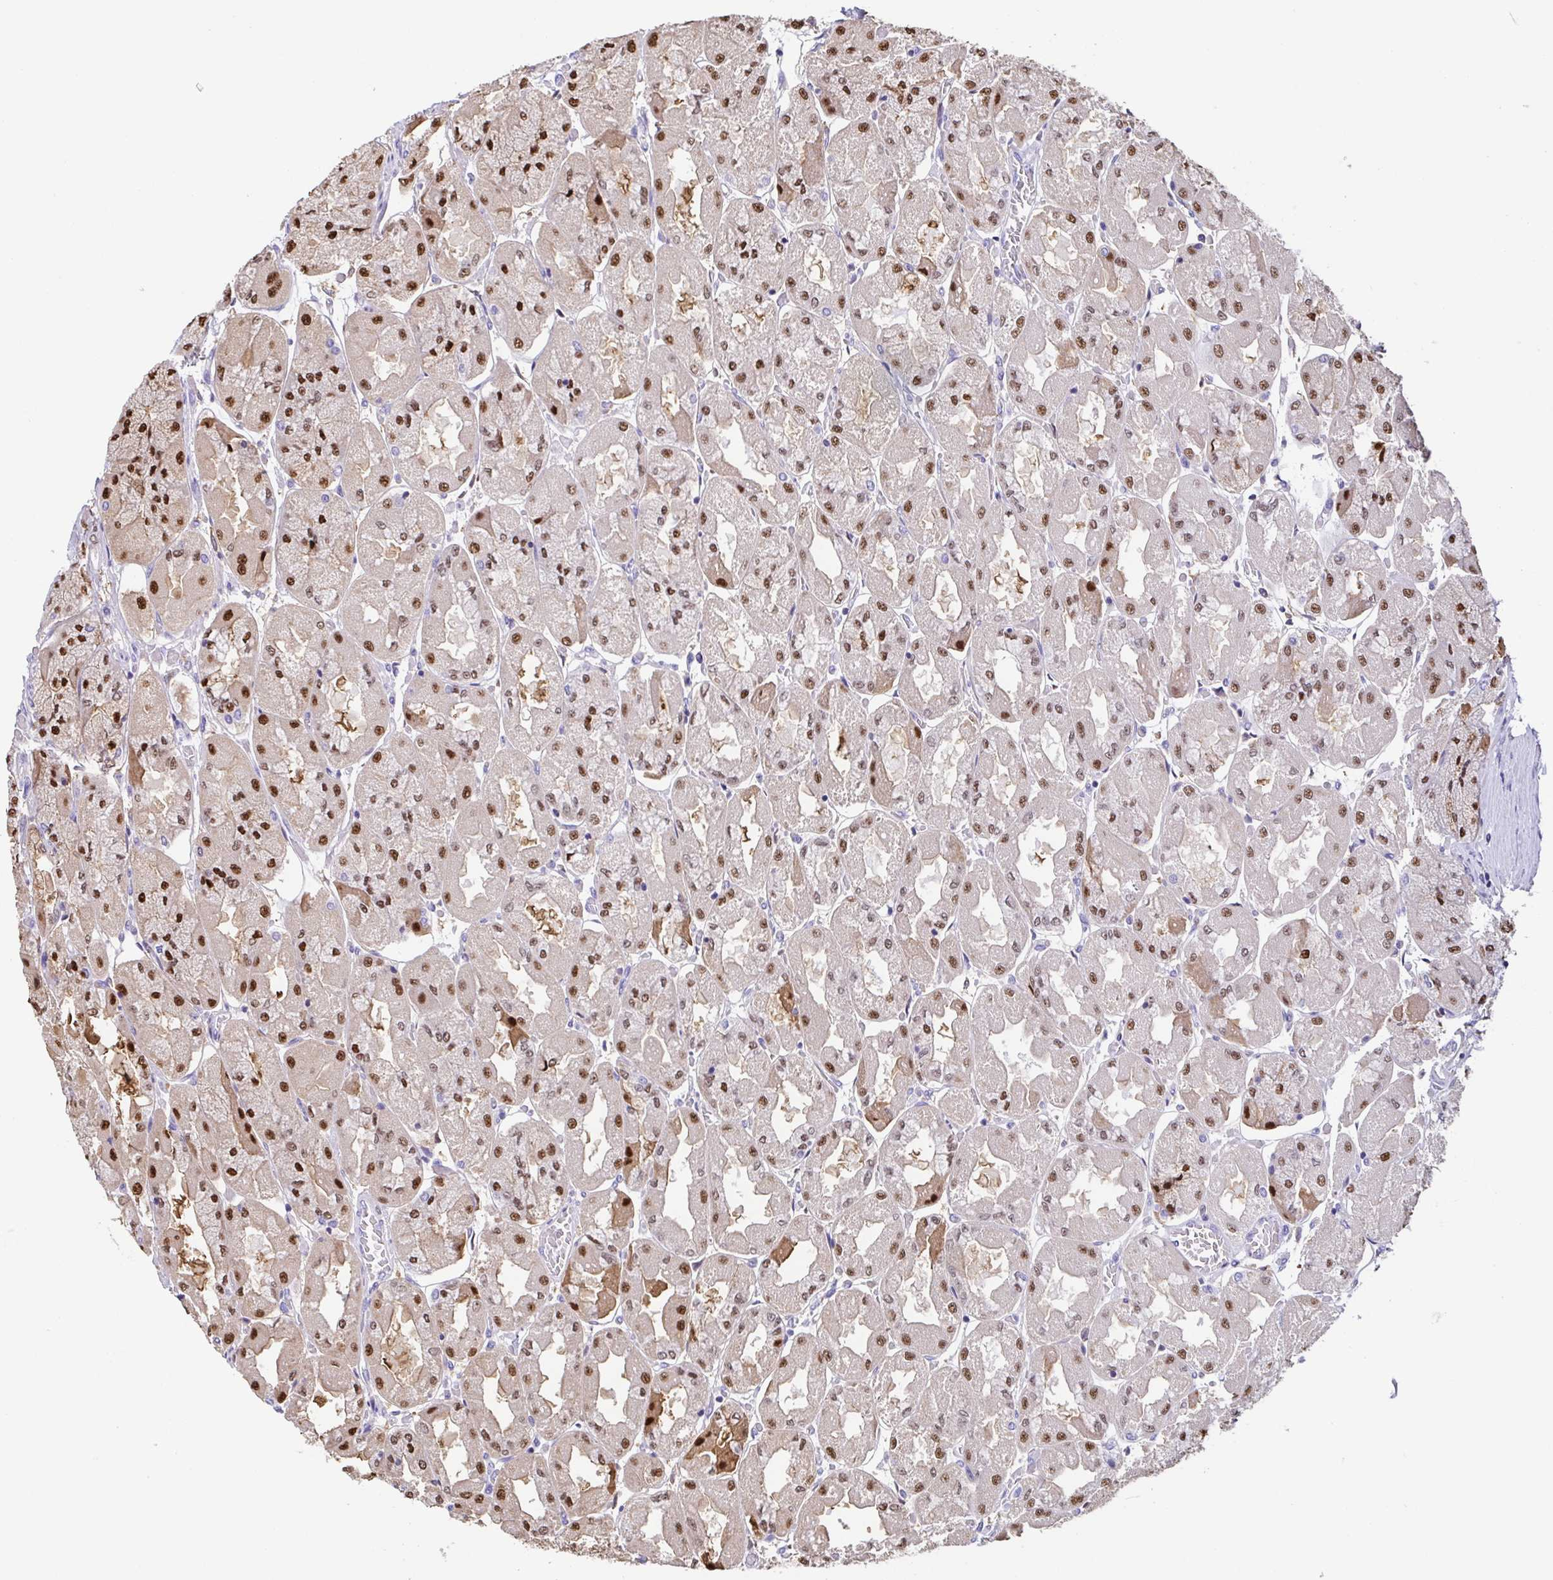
{"staining": {"intensity": "strong", "quantity": ">75%", "location": "cytoplasmic/membranous,nuclear"}, "tissue": "stomach", "cell_type": "Glandular cells", "image_type": "normal", "snomed": [{"axis": "morphology", "description": "Normal tissue, NOS"}, {"axis": "topography", "description": "Stomach"}], "caption": "Immunohistochemical staining of unremarkable stomach exhibits strong cytoplasmic/membranous,nuclear protein expression in approximately >75% of glandular cells.", "gene": "ANXA10", "patient": {"sex": "female", "age": 61}}